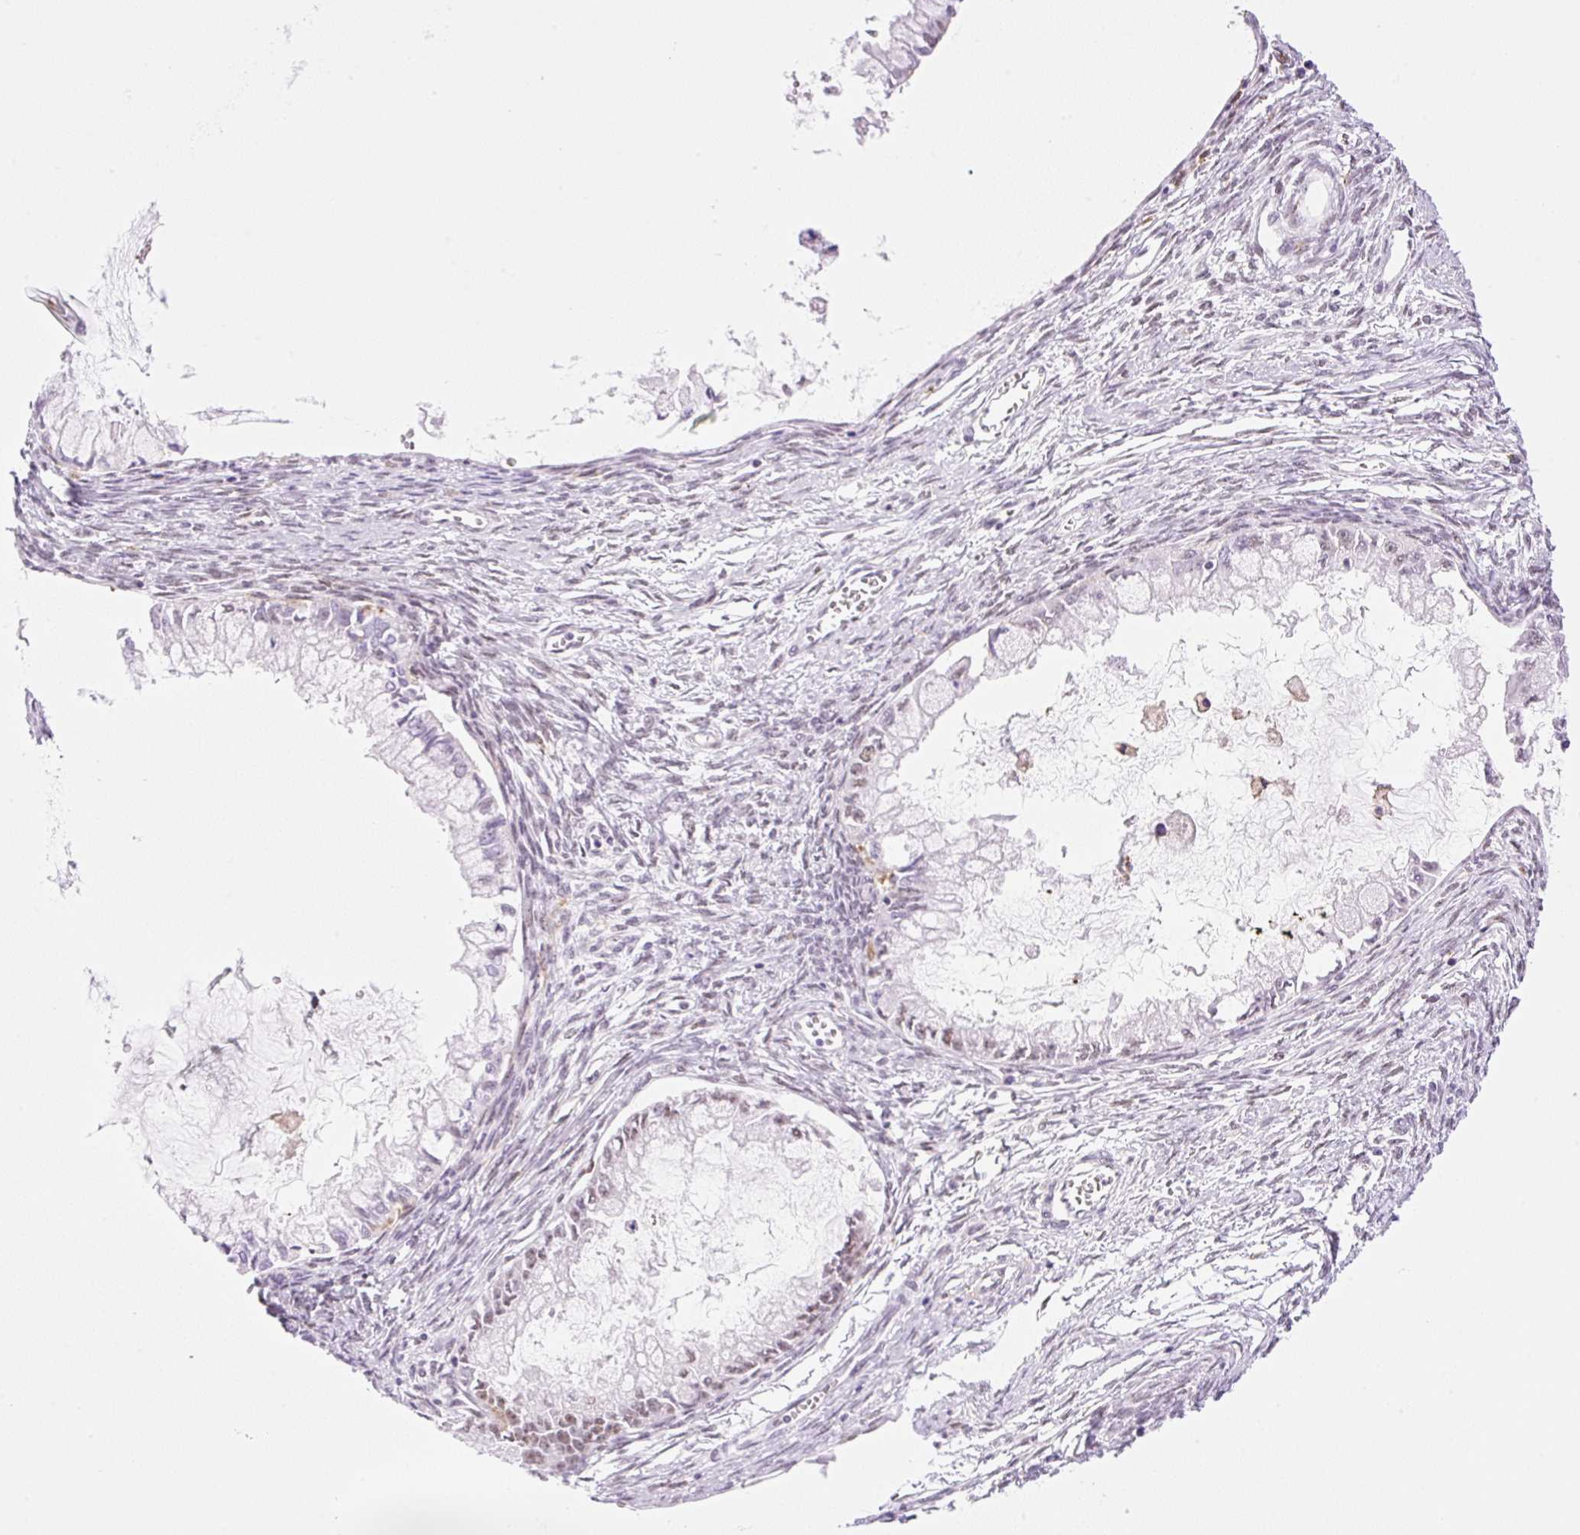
{"staining": {"intensity": "weak", "quantity": "25%-75%", "location": "nuclear"}, "tissue": "ovarian cancer", "cell_type": "Tumor cells", "image_type": "cancer", "snomed": [{"axis": "morphology", "description": "Cystadenocarcinoma, mucinous, NOS"}, {"axis": "topography", "description": "Ovary"}], "caption": "Immunohistochemistry (IHC) (DAB) staining of human ovarian cancer (mucinous cystadenocarcinoma) reveals weak nuclear protein positivity in about 25%-75% of tumor cells. (DAB IHC with brightfield microscopy, high magnification).", "gene": "PALM3", "patient": {"sex": "female", "age": 34}}